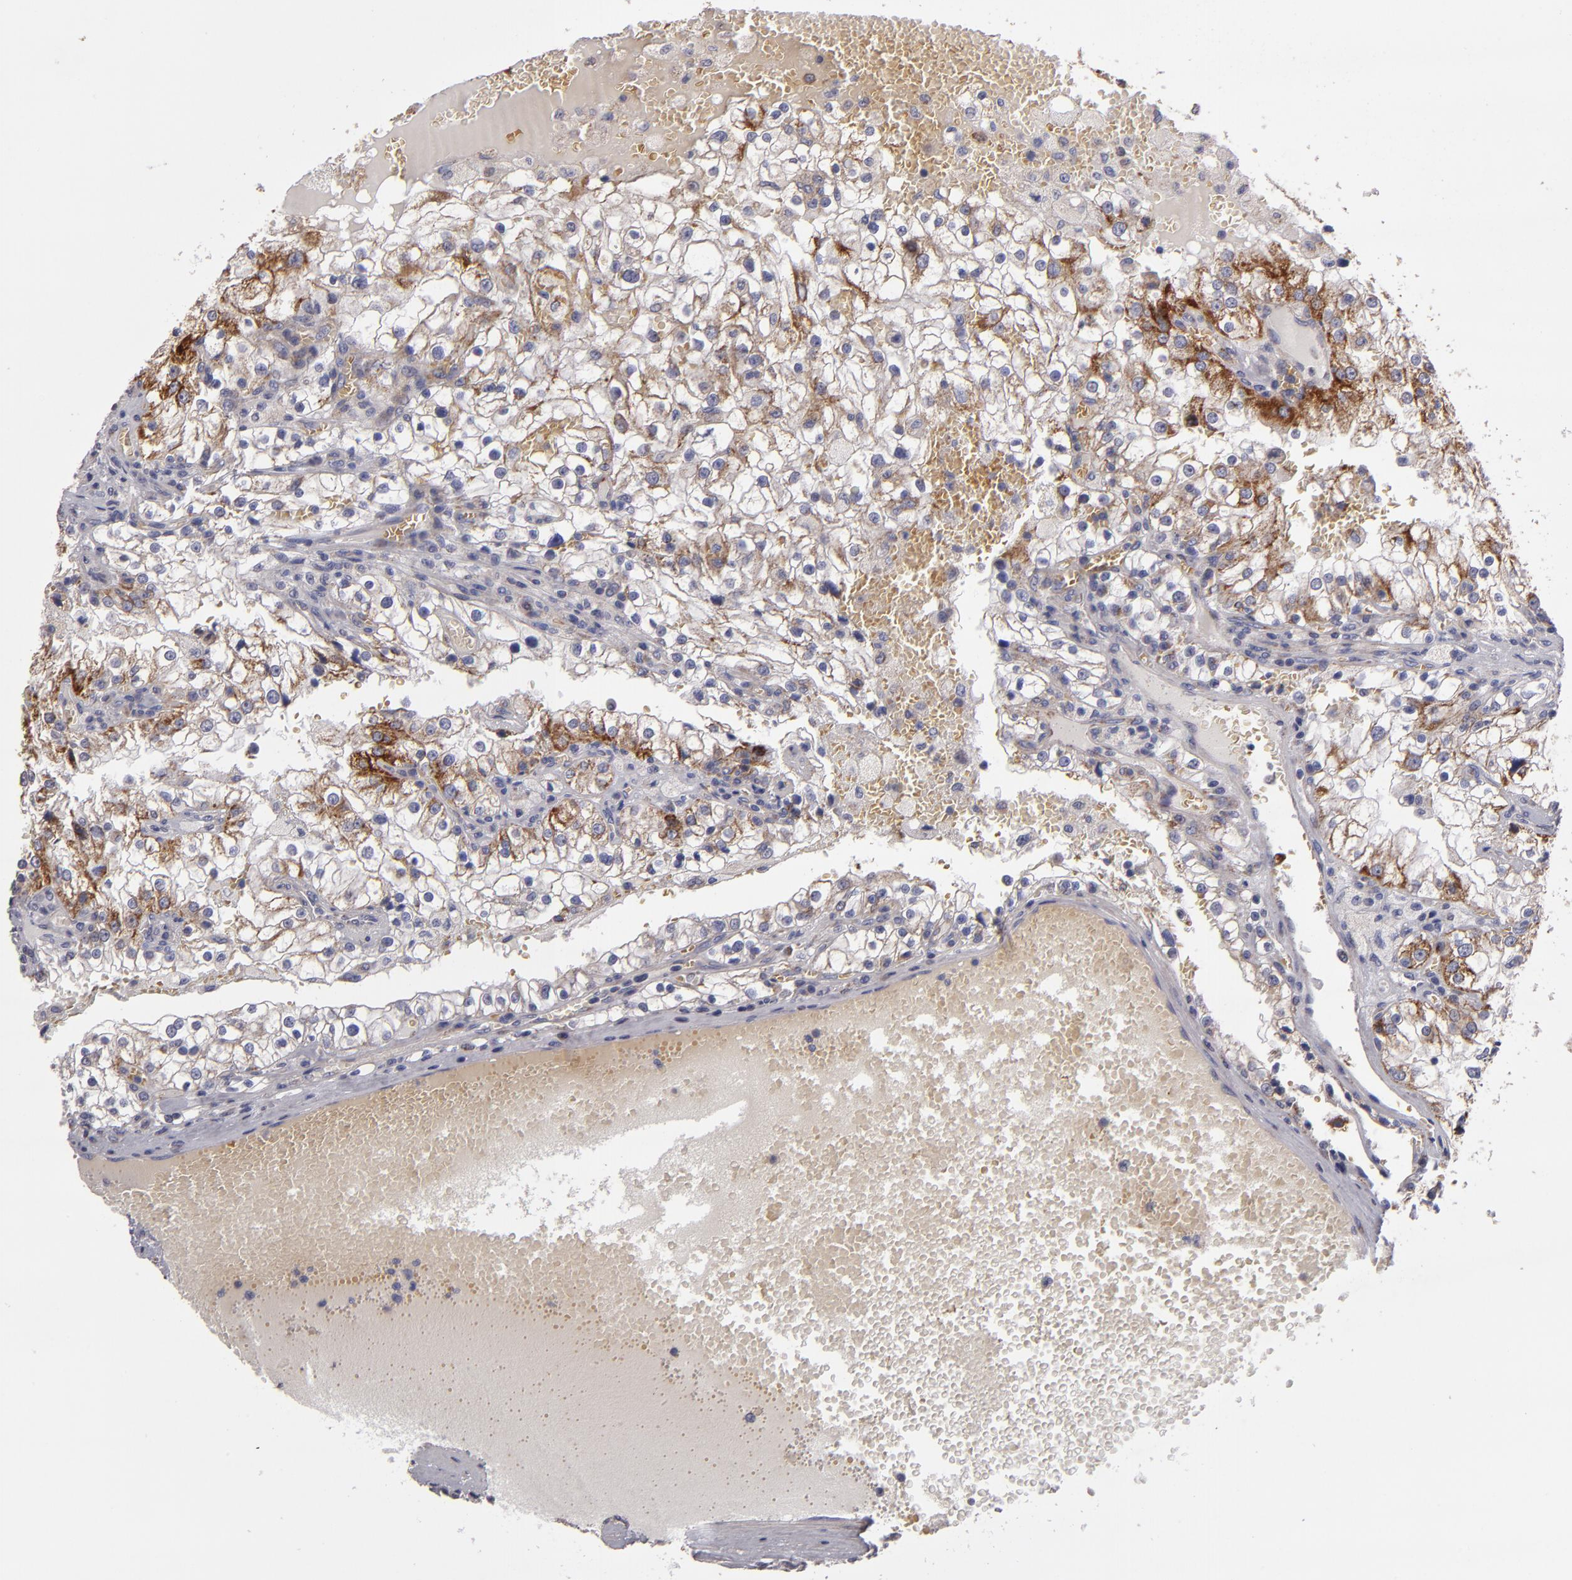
{"staining": {"intensity": "strong", "quantity": "25%-75%", "location": "cytoplasmic/membranous"}, "tissue": "renal cancer", "cell_type": "Tumor cells", "image_type": "cancer", "snomed": [{"axis": "morphology", "description": "Adenocarcinoma, NOS"}, {"axis": "topography", "description": "Kidney"}], "caption": "The image displays staining of renal cancer (adenocarcinoma), revealing strong cytoplasmic/membranous protein staining (brown color) within tumor cells. (DAB (3,3'-diaminobenzidine) IHC, brown staining for protein, blue staining for nuclei).", "gene": "CLTA", "patient": {"sex": "female", "age": 74}}